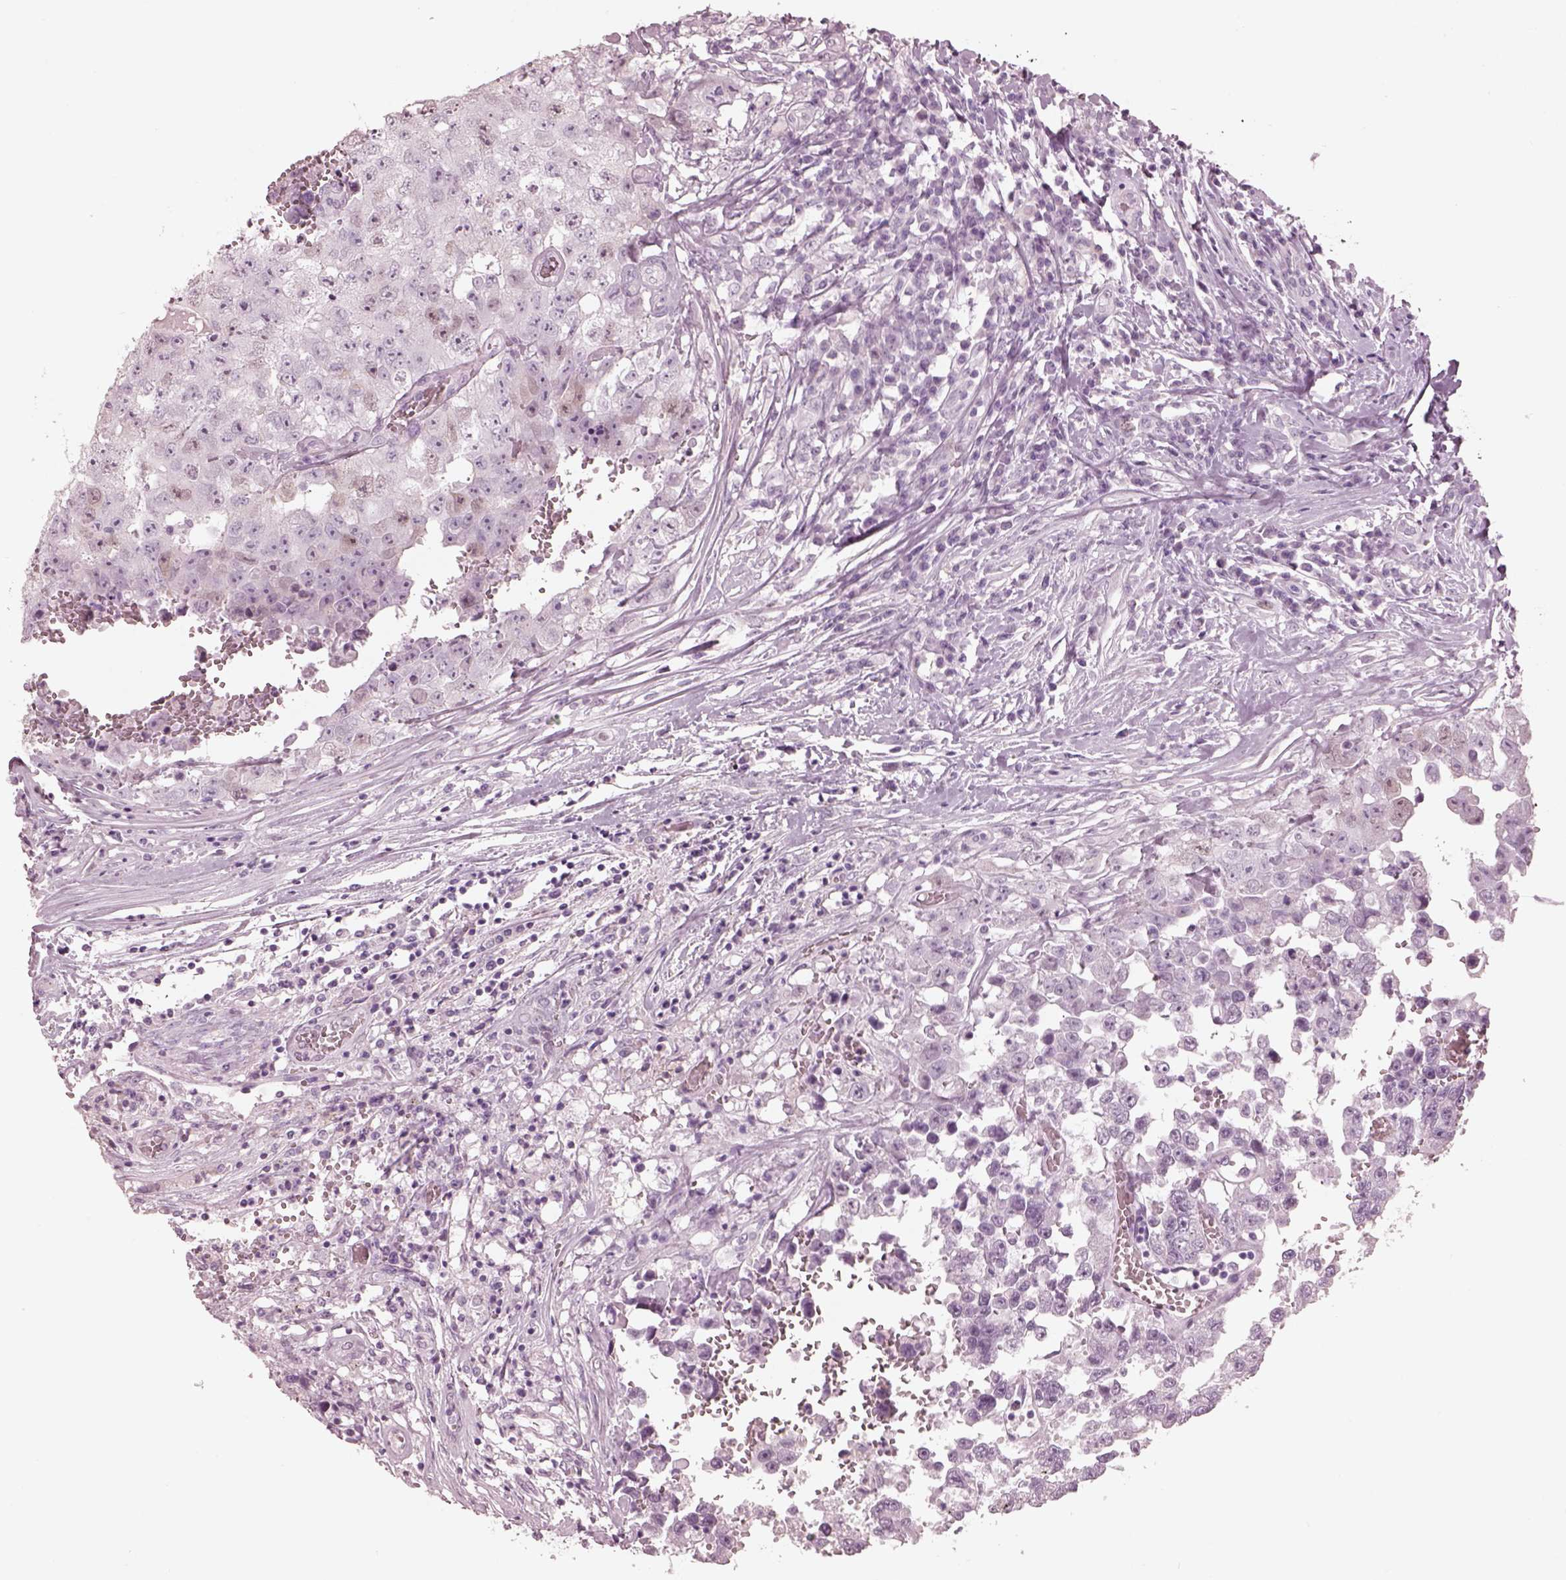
{"staining": {"intensity": "negative", "quantity": "none", "location": "none"}, "tissue": "testis cancer", "cell_type": "Tumor cells", "image_type": "cancer", "snomed": [{"axis": "morphology", "description": "Carcinoma, Embryonal, NOS"}, {"axis": "topography", "description": "Testis"}], "caption": "Tumor cells are negative for brown protein staining in testis cancer.", "gene": "KRTAP24-1", "patient": {"sex": "male", "age": 36}}